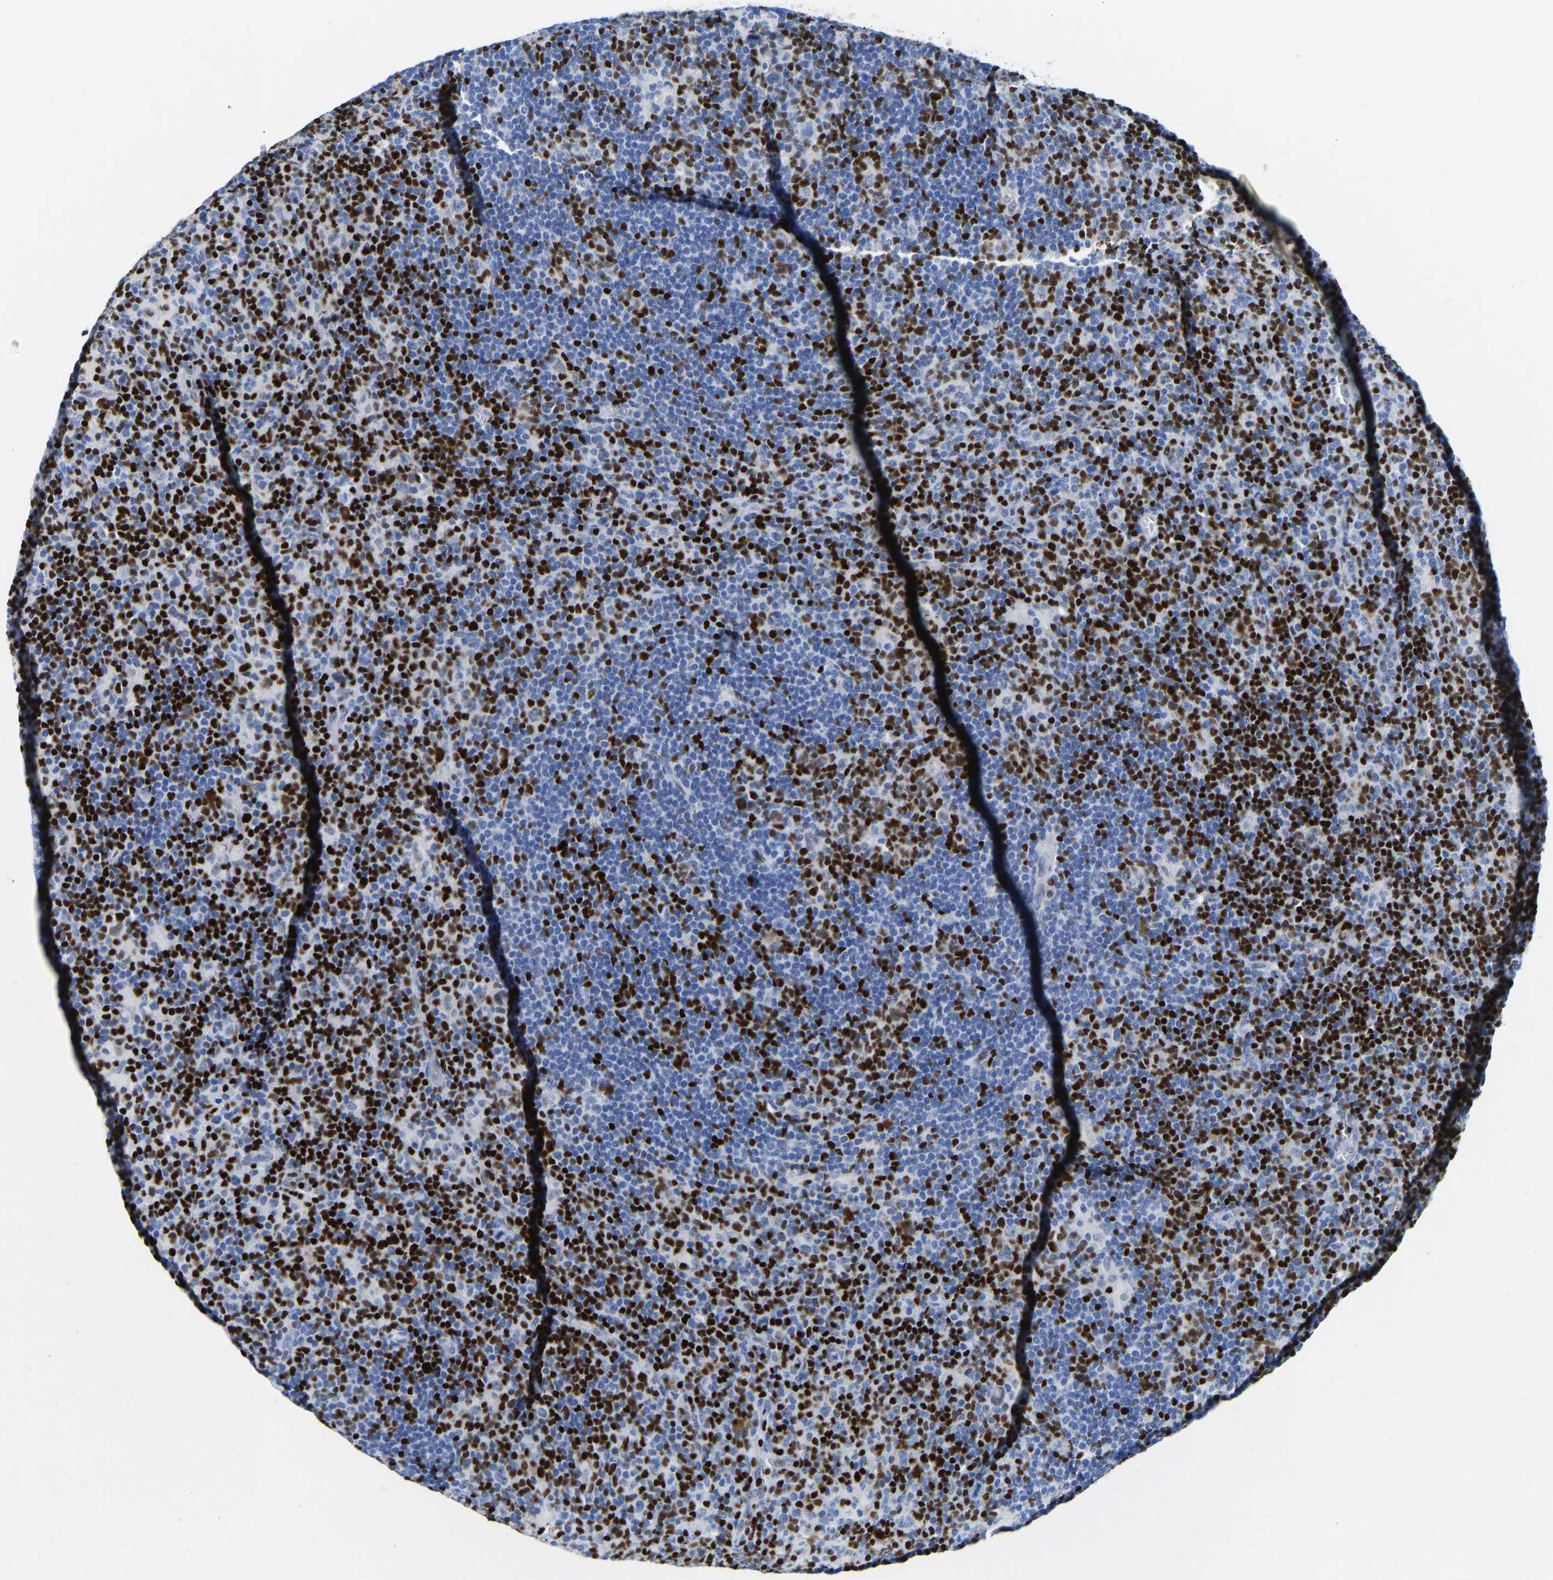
{"staining": {"intensity": "negative", "quantity": "none", "location": "none"}, "tissue": "lymphoma", "cell_type": "Tumor cells", "image_type": "cancer", "snomed": [{"axis": "morphology", "description": "Hodgkin's disease, NOS"}, {"axis": "topography", "description": "Lymph node"}], "caption": "Immunohistochemistry photomicrograph of lymphoma stained for a protein (brown), which reveals no positivity in tumor cells. (Immunohistochemistry, brightfield microscopy, high magnification).", "gene": "TCF7", "patient": {"sex": "female", "age": 57}}